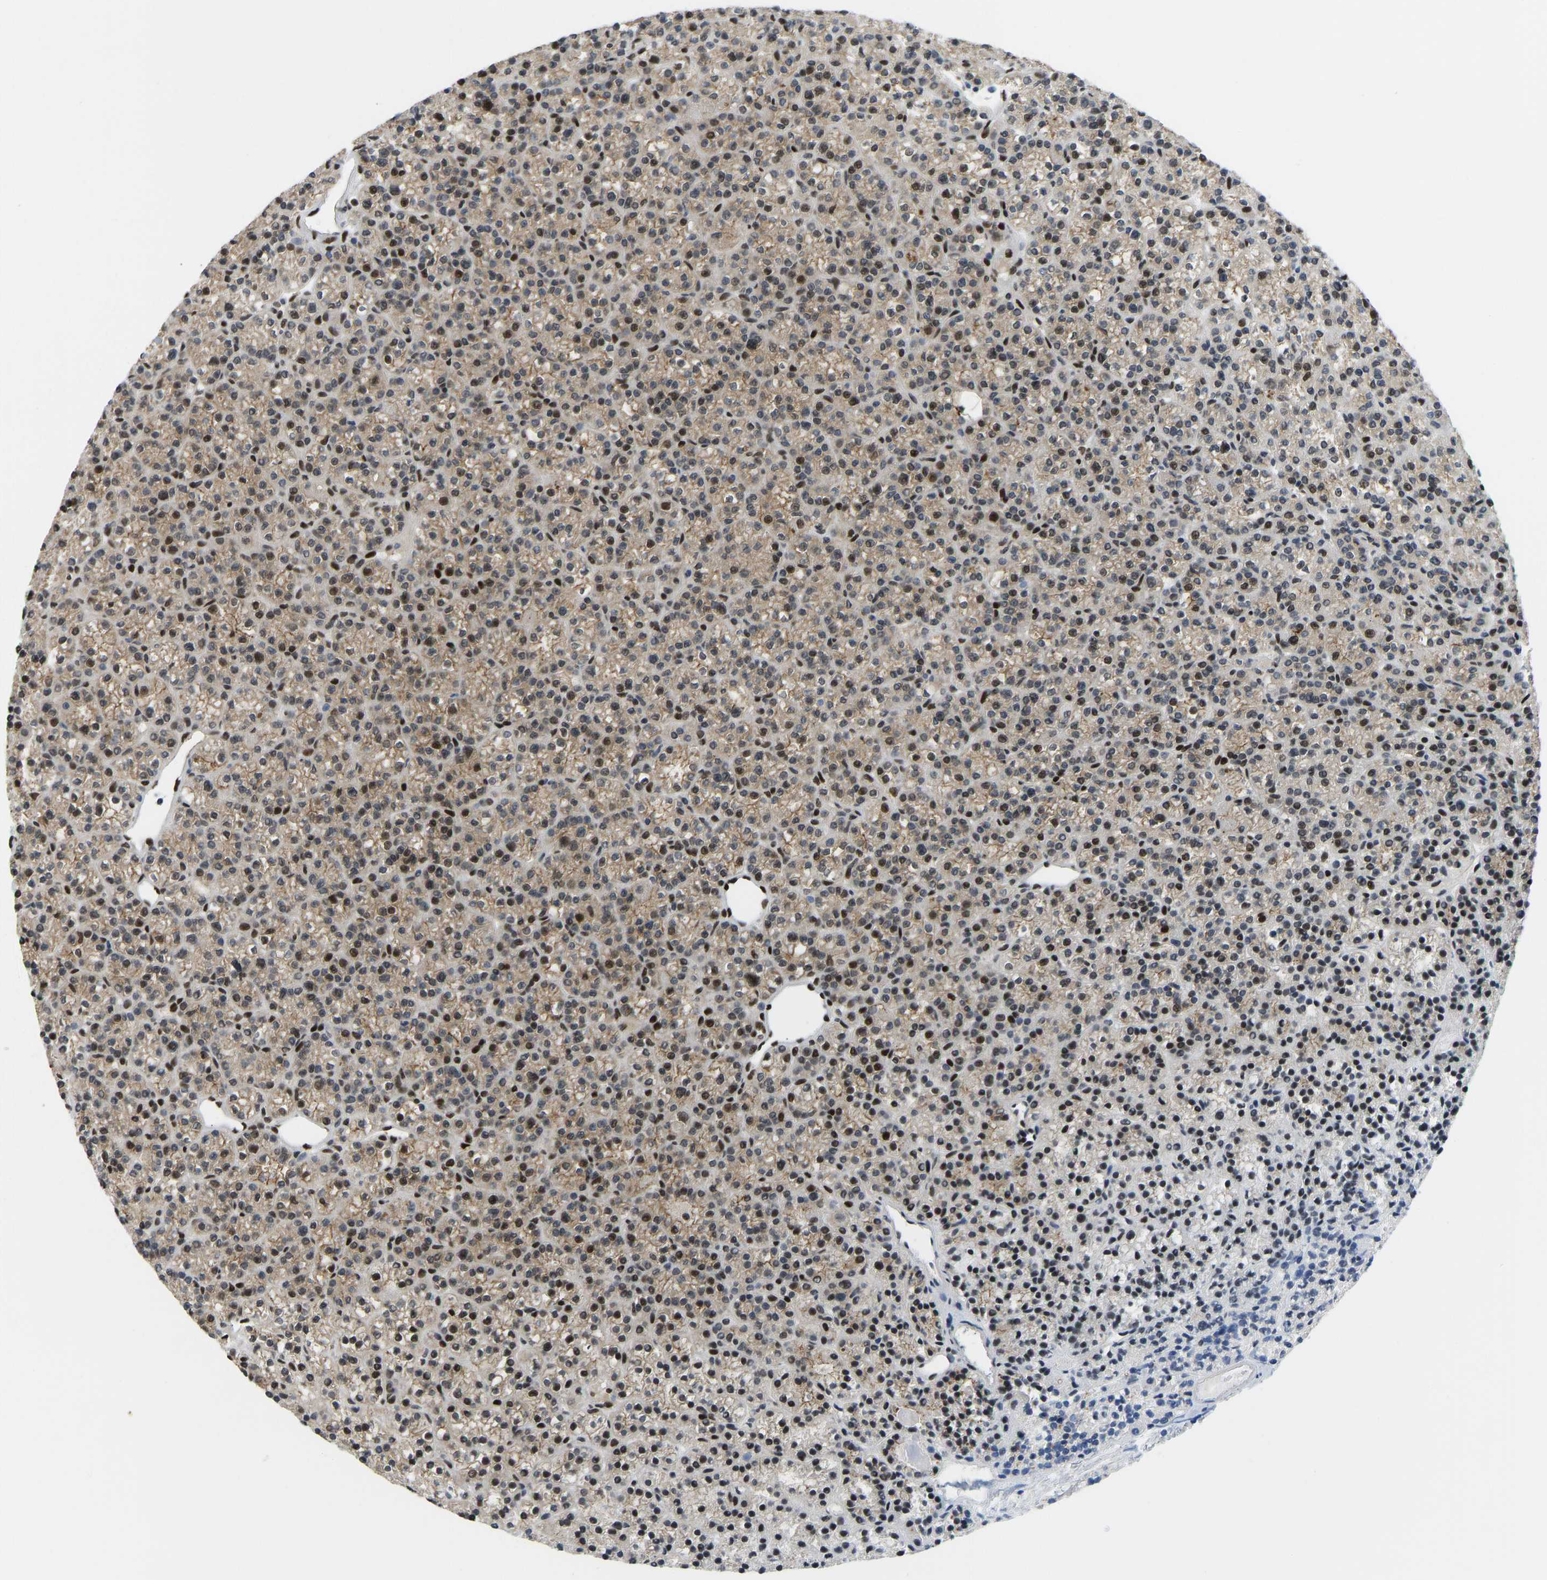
{"staining": {"intensity": "strong", "quantity": "25%-75%", "location": "cytoplasmic/membranous,nuclear"}, "tissue": "parathyroid gland", "cell_type": "Glandular cells", "image_type": "normal", "snomed": [{"axis": "morphology", "description": "Normal tissue, NOS"}, {"axis": "morphology", "description": "Adenoma, NOS"}, {"axis": "topography", "description": "Parathyroid gland"}], "caption": "This histopathology image exhibits normal parathyroid gland stained with immunohistochemistry (IHC) to label a protein in brown. The cytoplasmic/membranous,nuclear of glandular cells show strong positivity for the protein. Nuclei are counter-stained blue.", "gene": "FOXK1", "patient": {"sex": "female", "age": 64}}